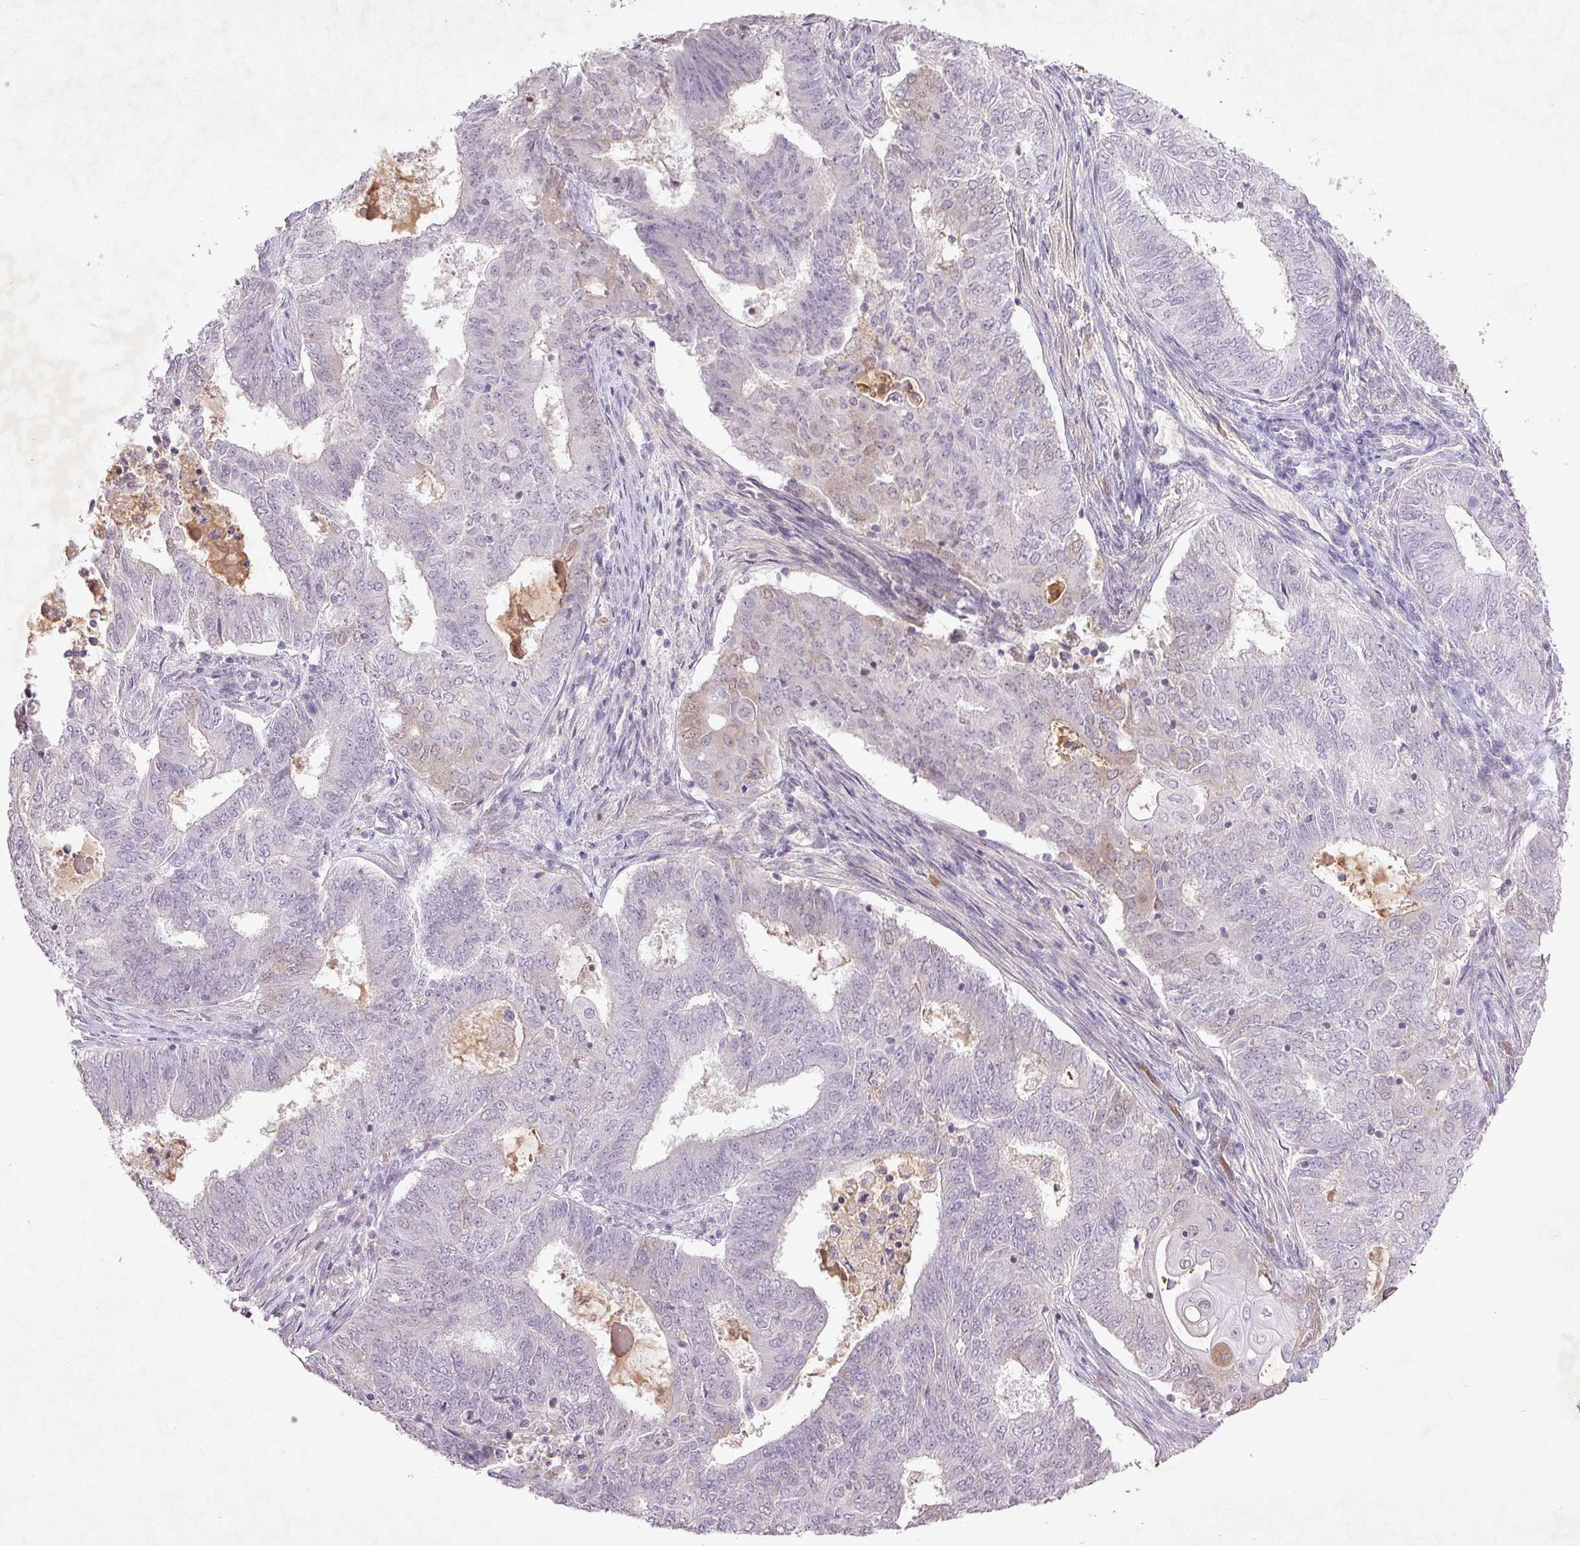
{"staining": {"intensity": "negative", "quantity": "none", "location": "none"}, "tissue": "endometrial cancer", "cell_type": "Tumor cells", "image_type": "cancer", "snomed": [{"axis": "morphology", "description": "Adenocarcinoma, NOS"}, {"axis": "topography", "description": "Endometrium"}], "caption": "Endometrial cancer stained for a protein using immunohistochemistry (IHC) demonstrates no expression tumor cells.", "gene": "FAM168B", "patient": {"sex": "female", "age": 62}}